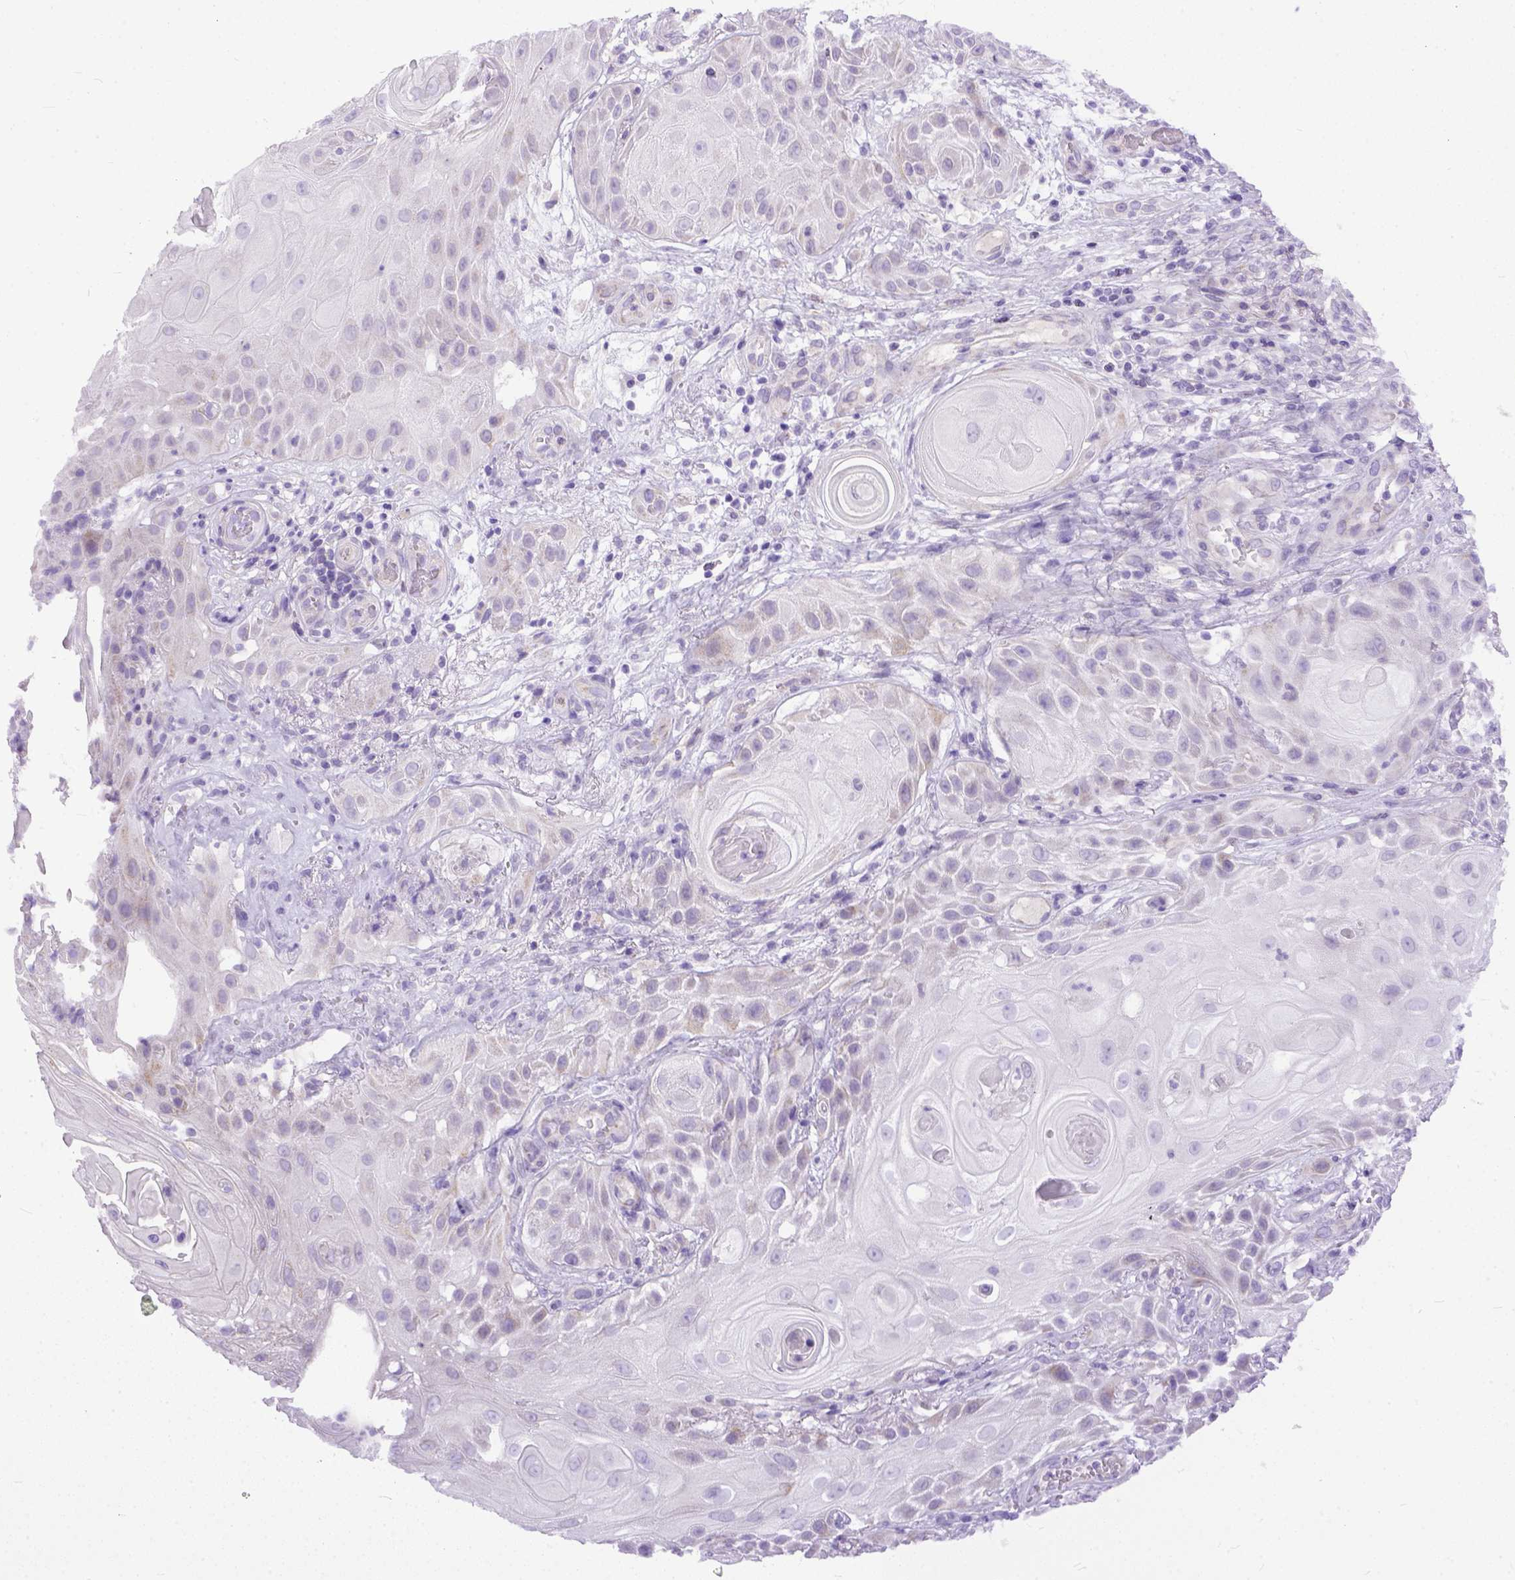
{"staining": {"intensity": "negative", "quantity": "none", "location": "none"}, "tissue": "skin cancer", "cell_type": "Tumor cells", "image_type": "cancer", "snomed": [{"axis": "morphology", "description": "Squamous cell carcinoma, NOS"}, {"axis": "topography", "description": "Skin"}], "caption": "An image of human skin cancer (squamous cell carcinoma) is negative for staining in tumor cells.", "gene": "PLK5", "patient": {"sex": "male", "age": 62}}